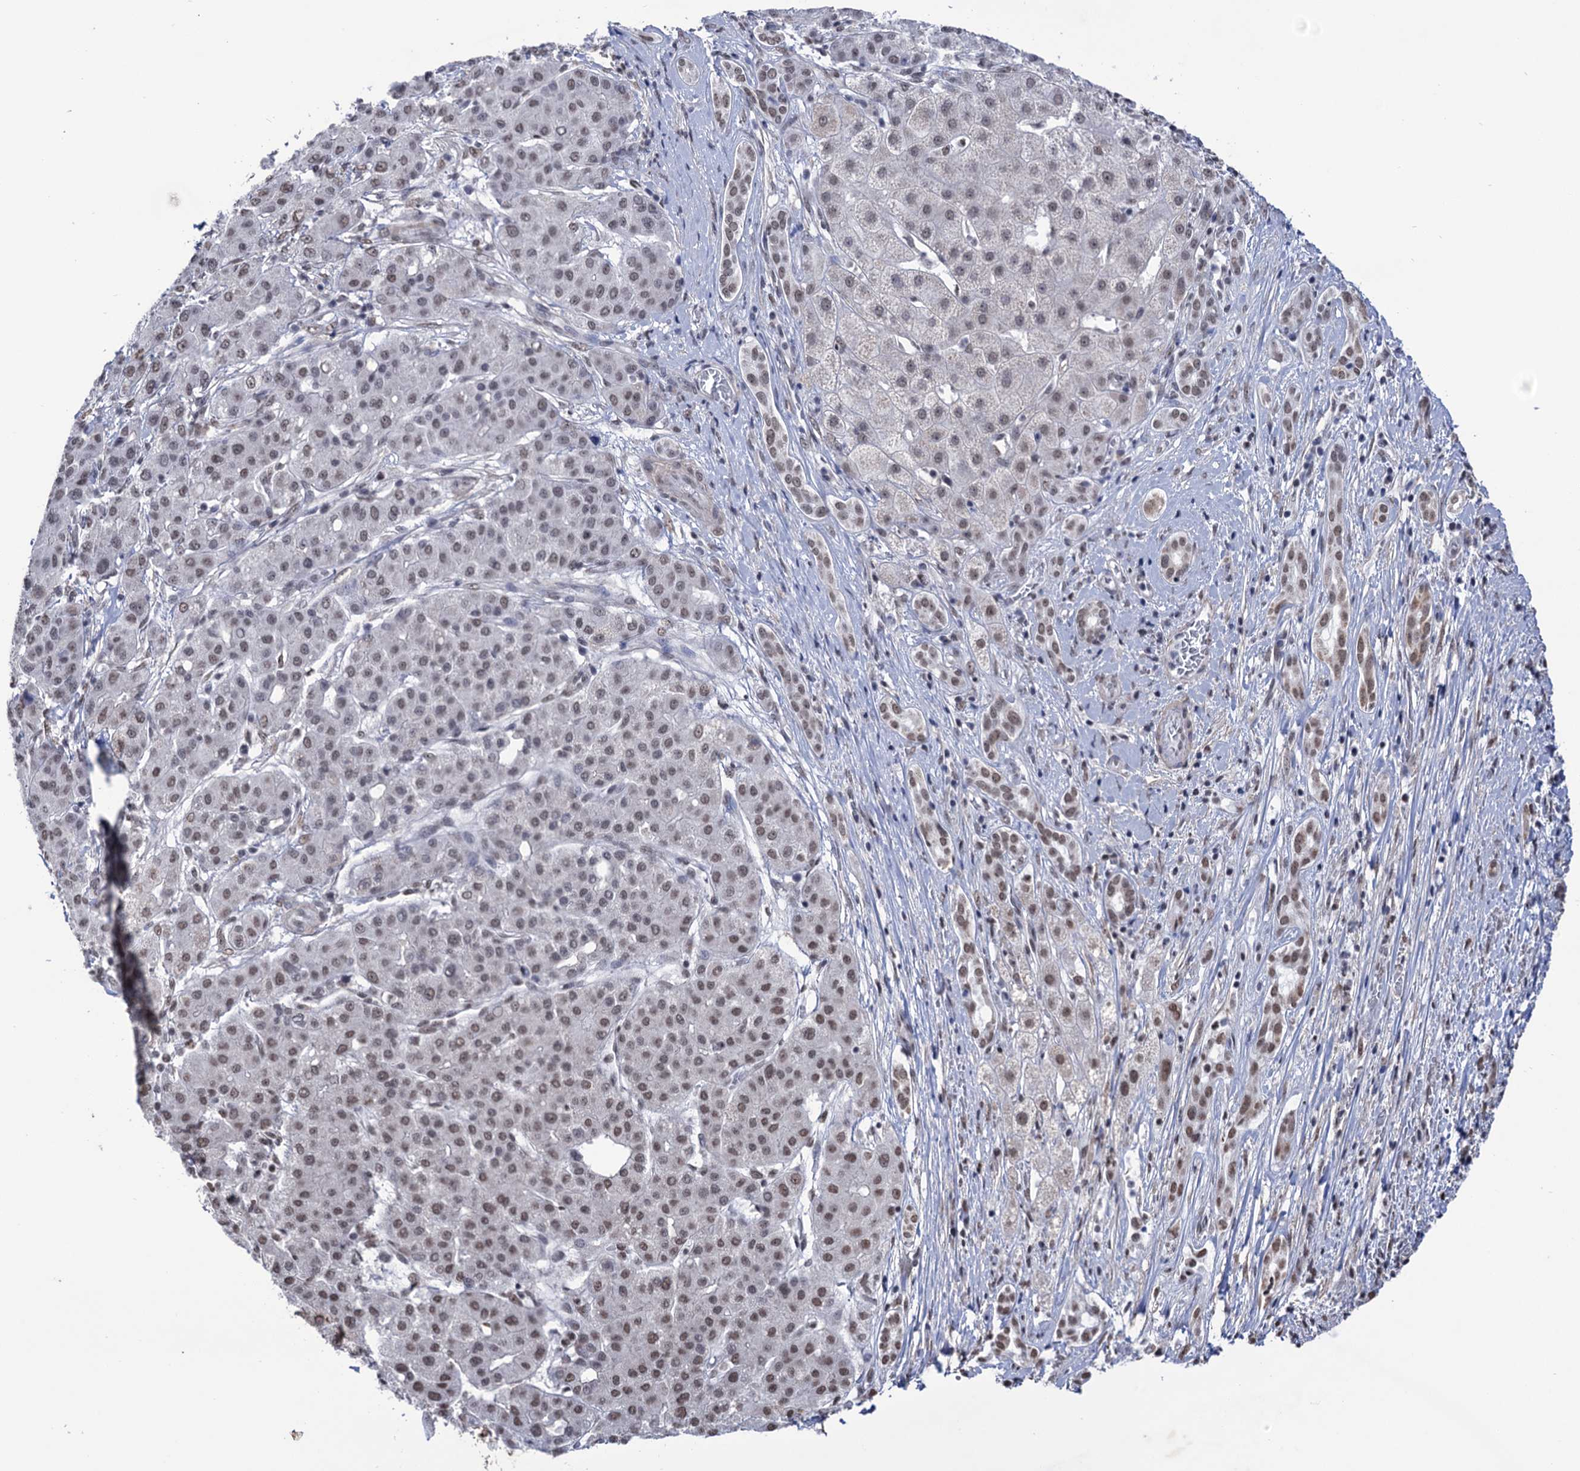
{"staining": {"intensity": "weak", "quantity": ">75%", "location": "nuclear"}, "tissue": "liver cancer", "cell_type": "Tumor cells", "image_type": "cancer", "snomed": [{"axis": "morphology", "description": "Carcinoma, Hepatocellular, NOS"}, {"axis": "topography", "description": "Liver"}], "caption": "IHC of human liver cancer (hepatocellular carcinoma) exhibits low levels of weak nuclear positivity in about >75% of tumor cells.", "gene": "ABHD10", "patient": {"sex": "male", "age": 65}}